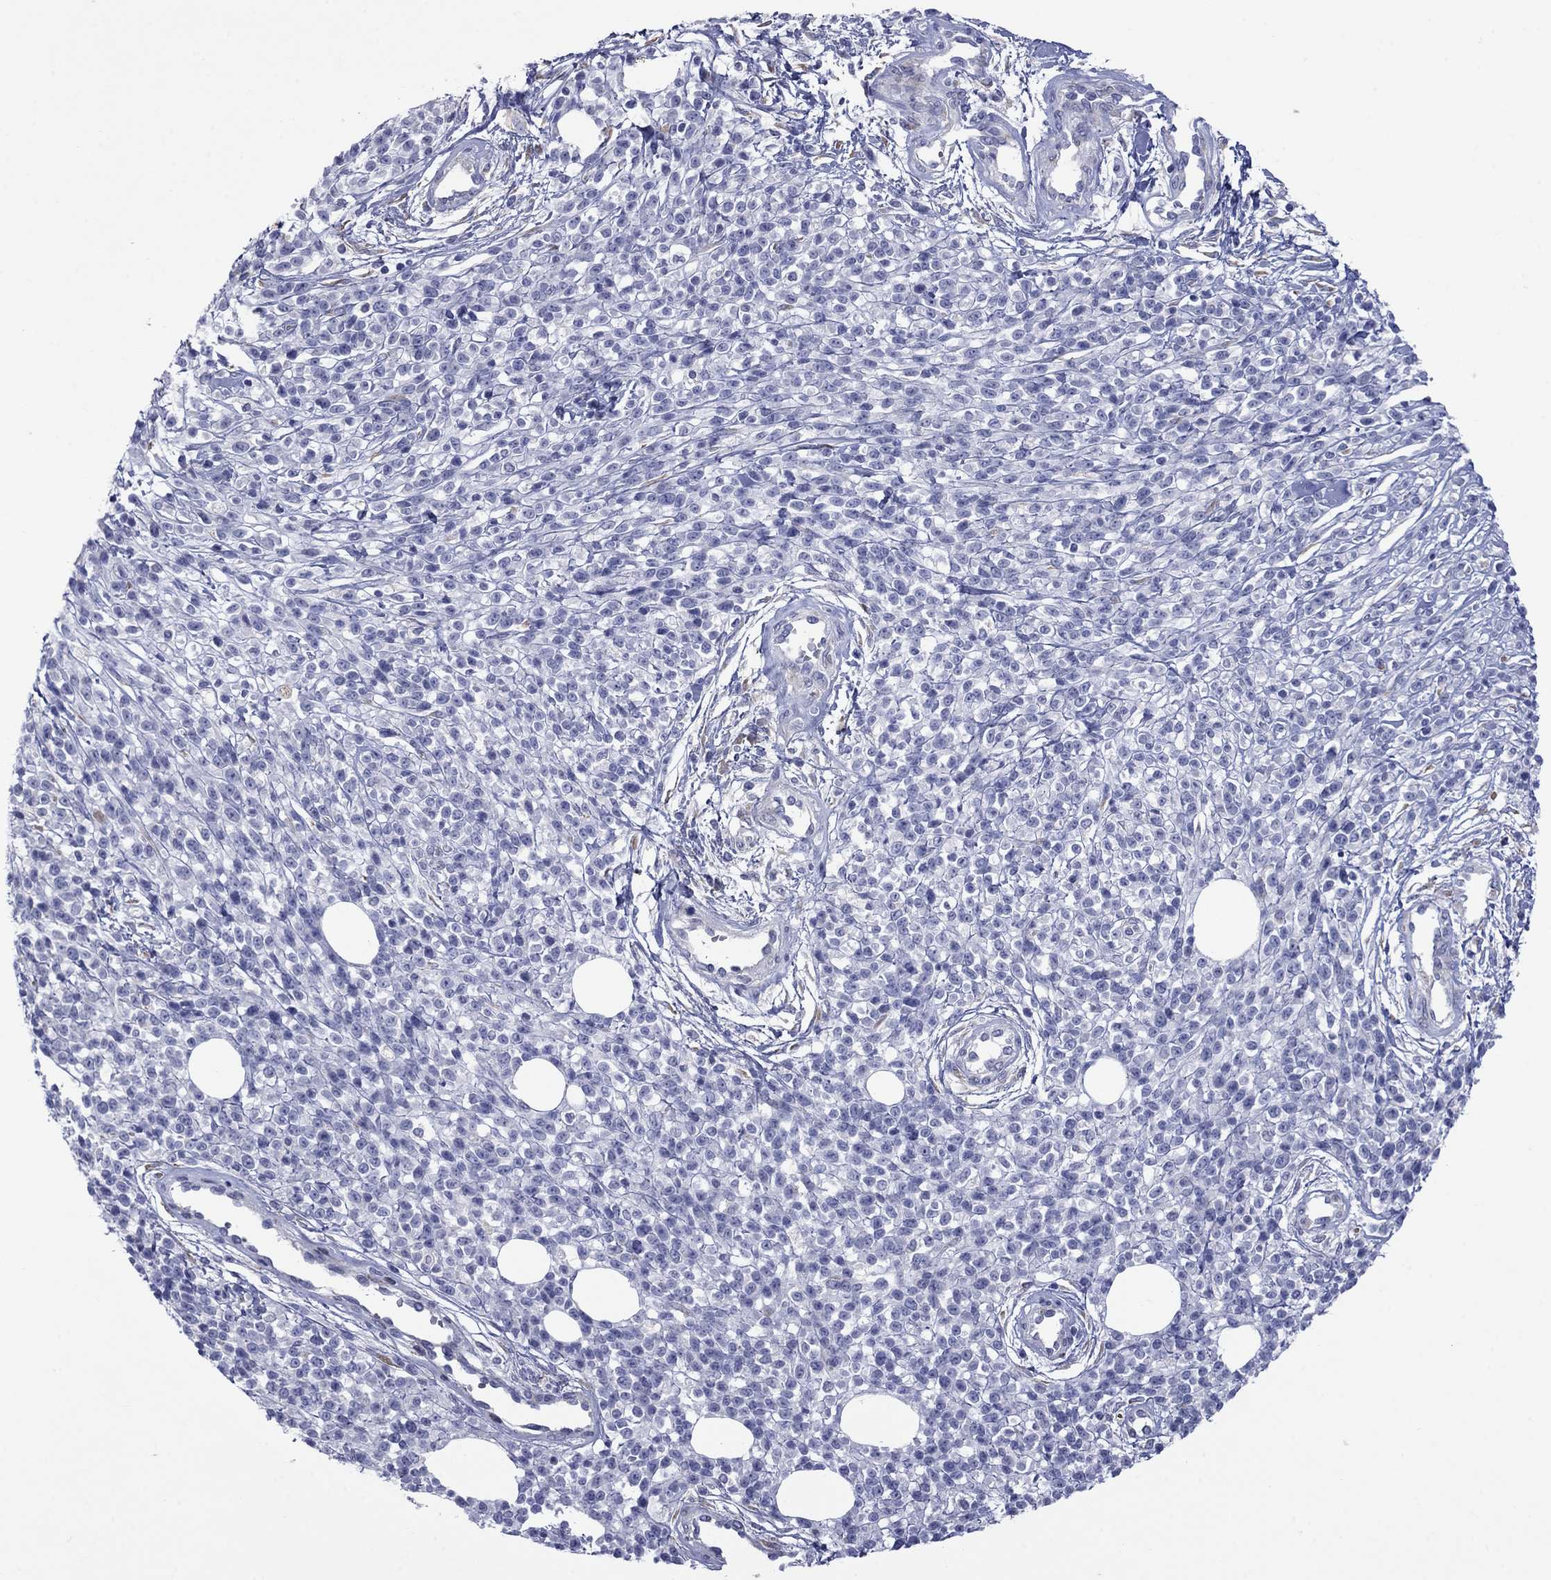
{"staining": {"intensity": "negative", "quantity": "none", "location": "none"}, "tissue": "melanoma", "cell_type": "Tumor cells", "image_type": "cancer", "snomed": [{"axis": "morphology", "description": "Malignant melanoma, NOS"}, {"axis": "topography", "description": "Skin"}, {"axis": "topography", "description": "Skin of trunk"}], "caption": "Melanoma stained for a protein using immunohistochemistry shows no expression tumor cells.", "gene": "TMPRSS11A", "patient": {"sex": "male", "age": 74}}